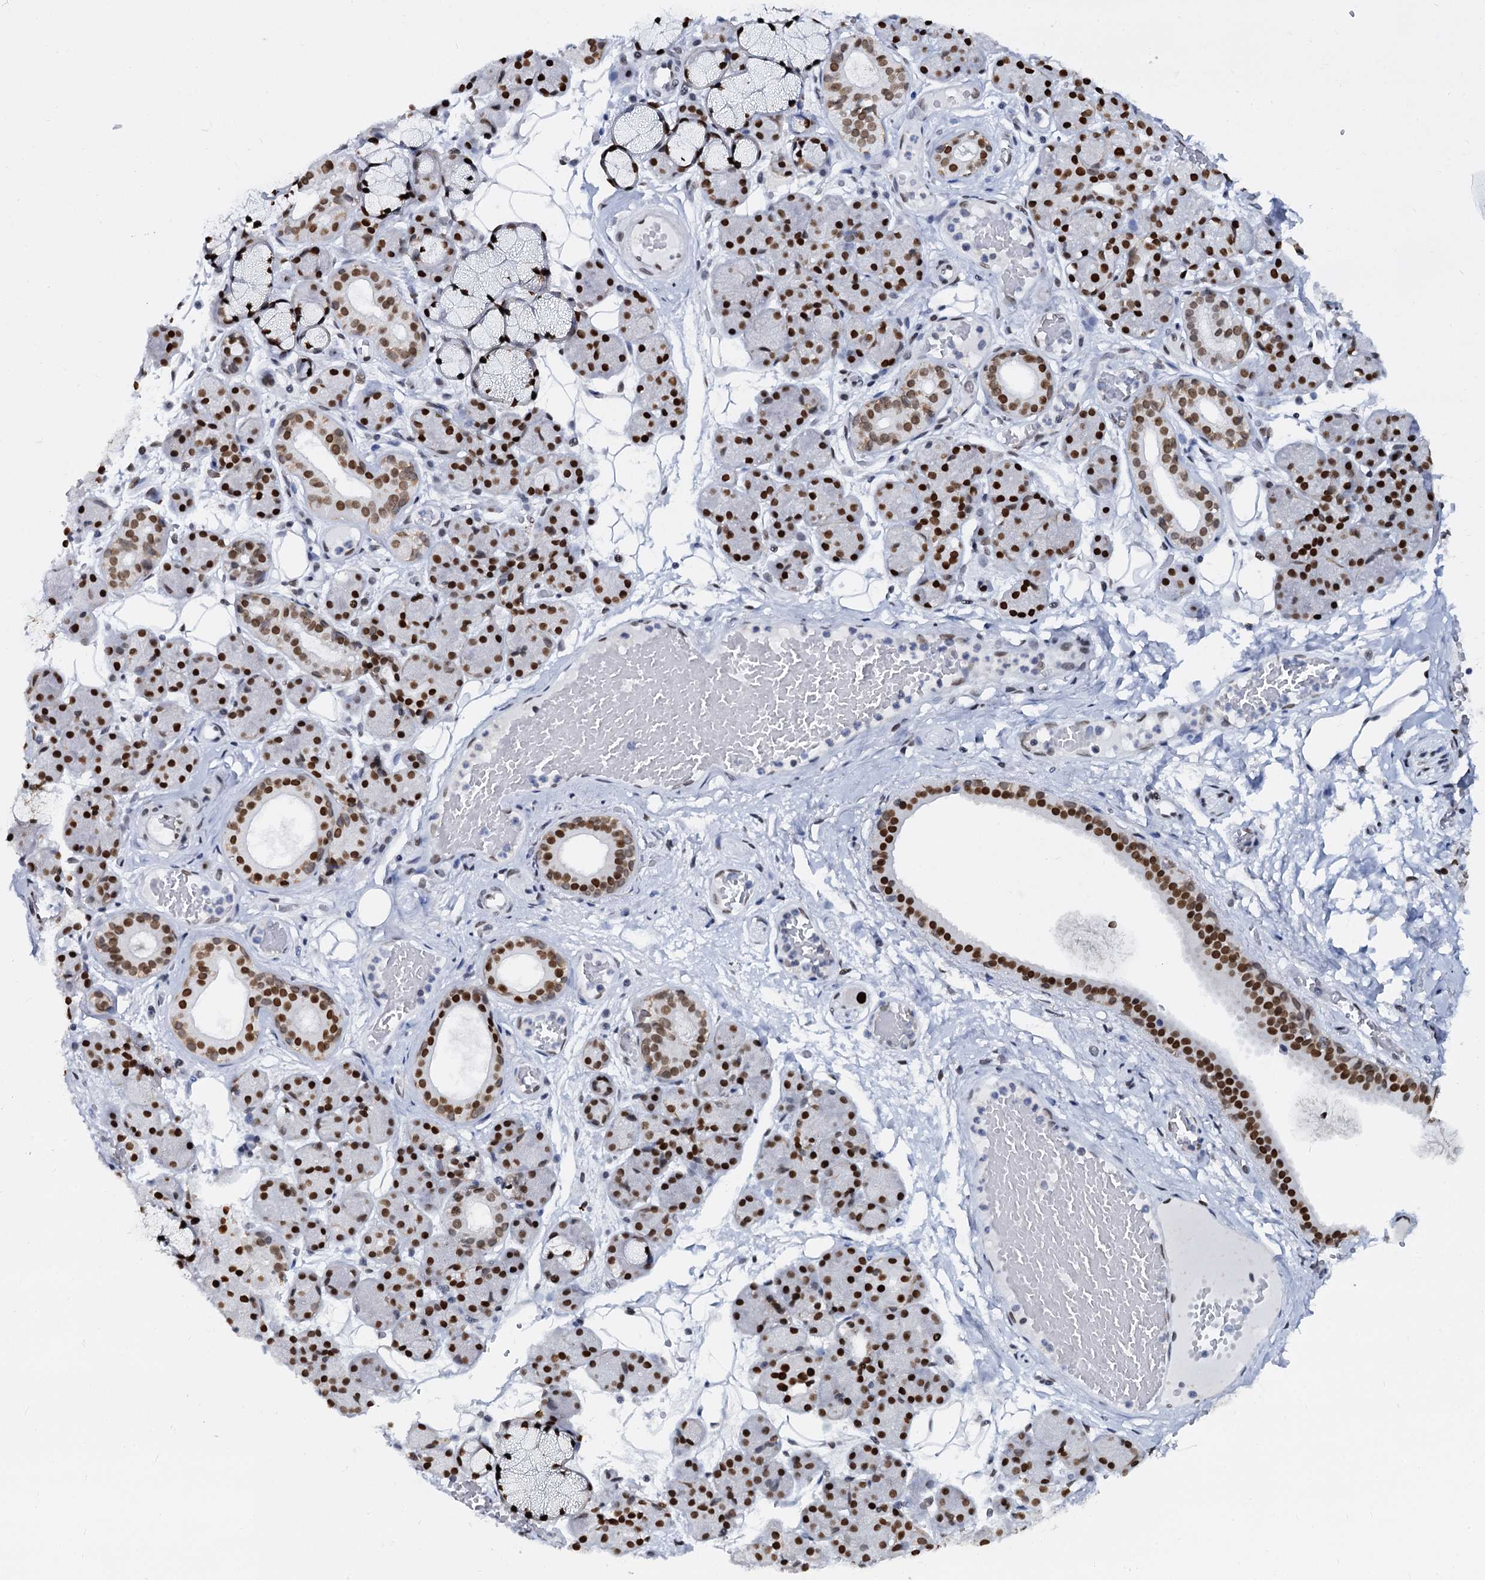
{"staining": {"intensity": "strong", "quantity": ">75%", "location": "nuclear"}, "tissue": "salivary gland", "cell_type": "Glandular cells", "image_type": "normal", "snomed": [{"axis": "morphology", "description": "Normal tissue, NOS"}, {"axis": "topography", "description": "Salivary gland"}], "caption": "The photomicrograph shows staining of normal salivary gland, revealing strong nuclear protein positivity (brown color) within glandular cells. (DAB (3,3'-diaminobenzidine) = brown stain, brightfield microscopy at high magnification).", "gene": "CMAS", "patient": {"sex": "male", "age": 63}}